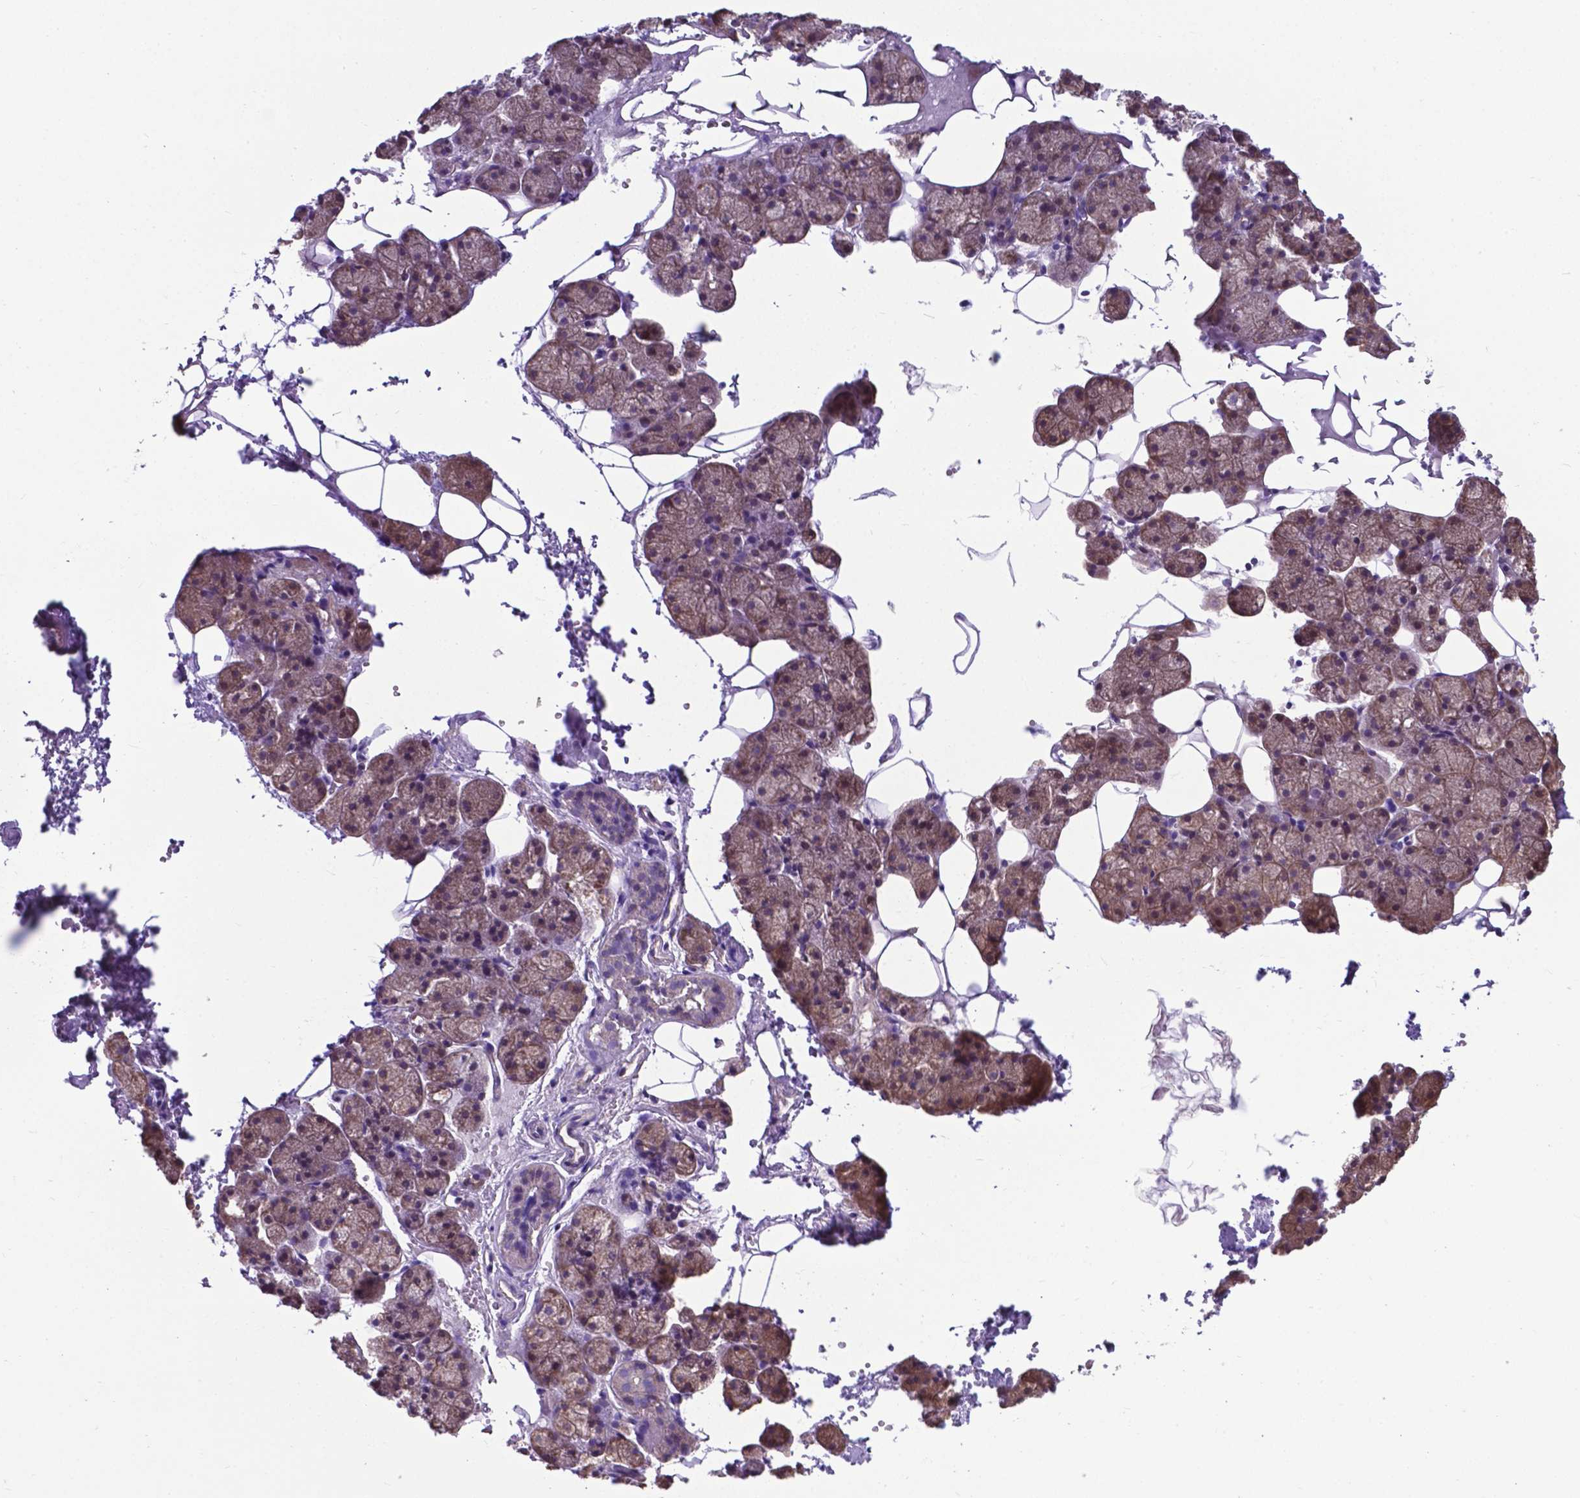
{"staining": {"intensity": "weak", "quantity": "25%-75%", "location": "cytoplasmic/membranous"}, "tissue": "salivary gland", "cell_type": "Glandular cells", "image_type": "normal", "snomed": [{"axis": "morphology", "description": "Normal tissue, NOS"}, {"axis": "topography", "description": "Salivary gland"}], "caption": "Weak cytoplasmic/membranous staining for a protein is identified in approximately 25%-75% of glandular cells of unremarkable salivary gland using IHC.", "gene": "RPL6", "patient": {"sex": "male", "age": 38}}